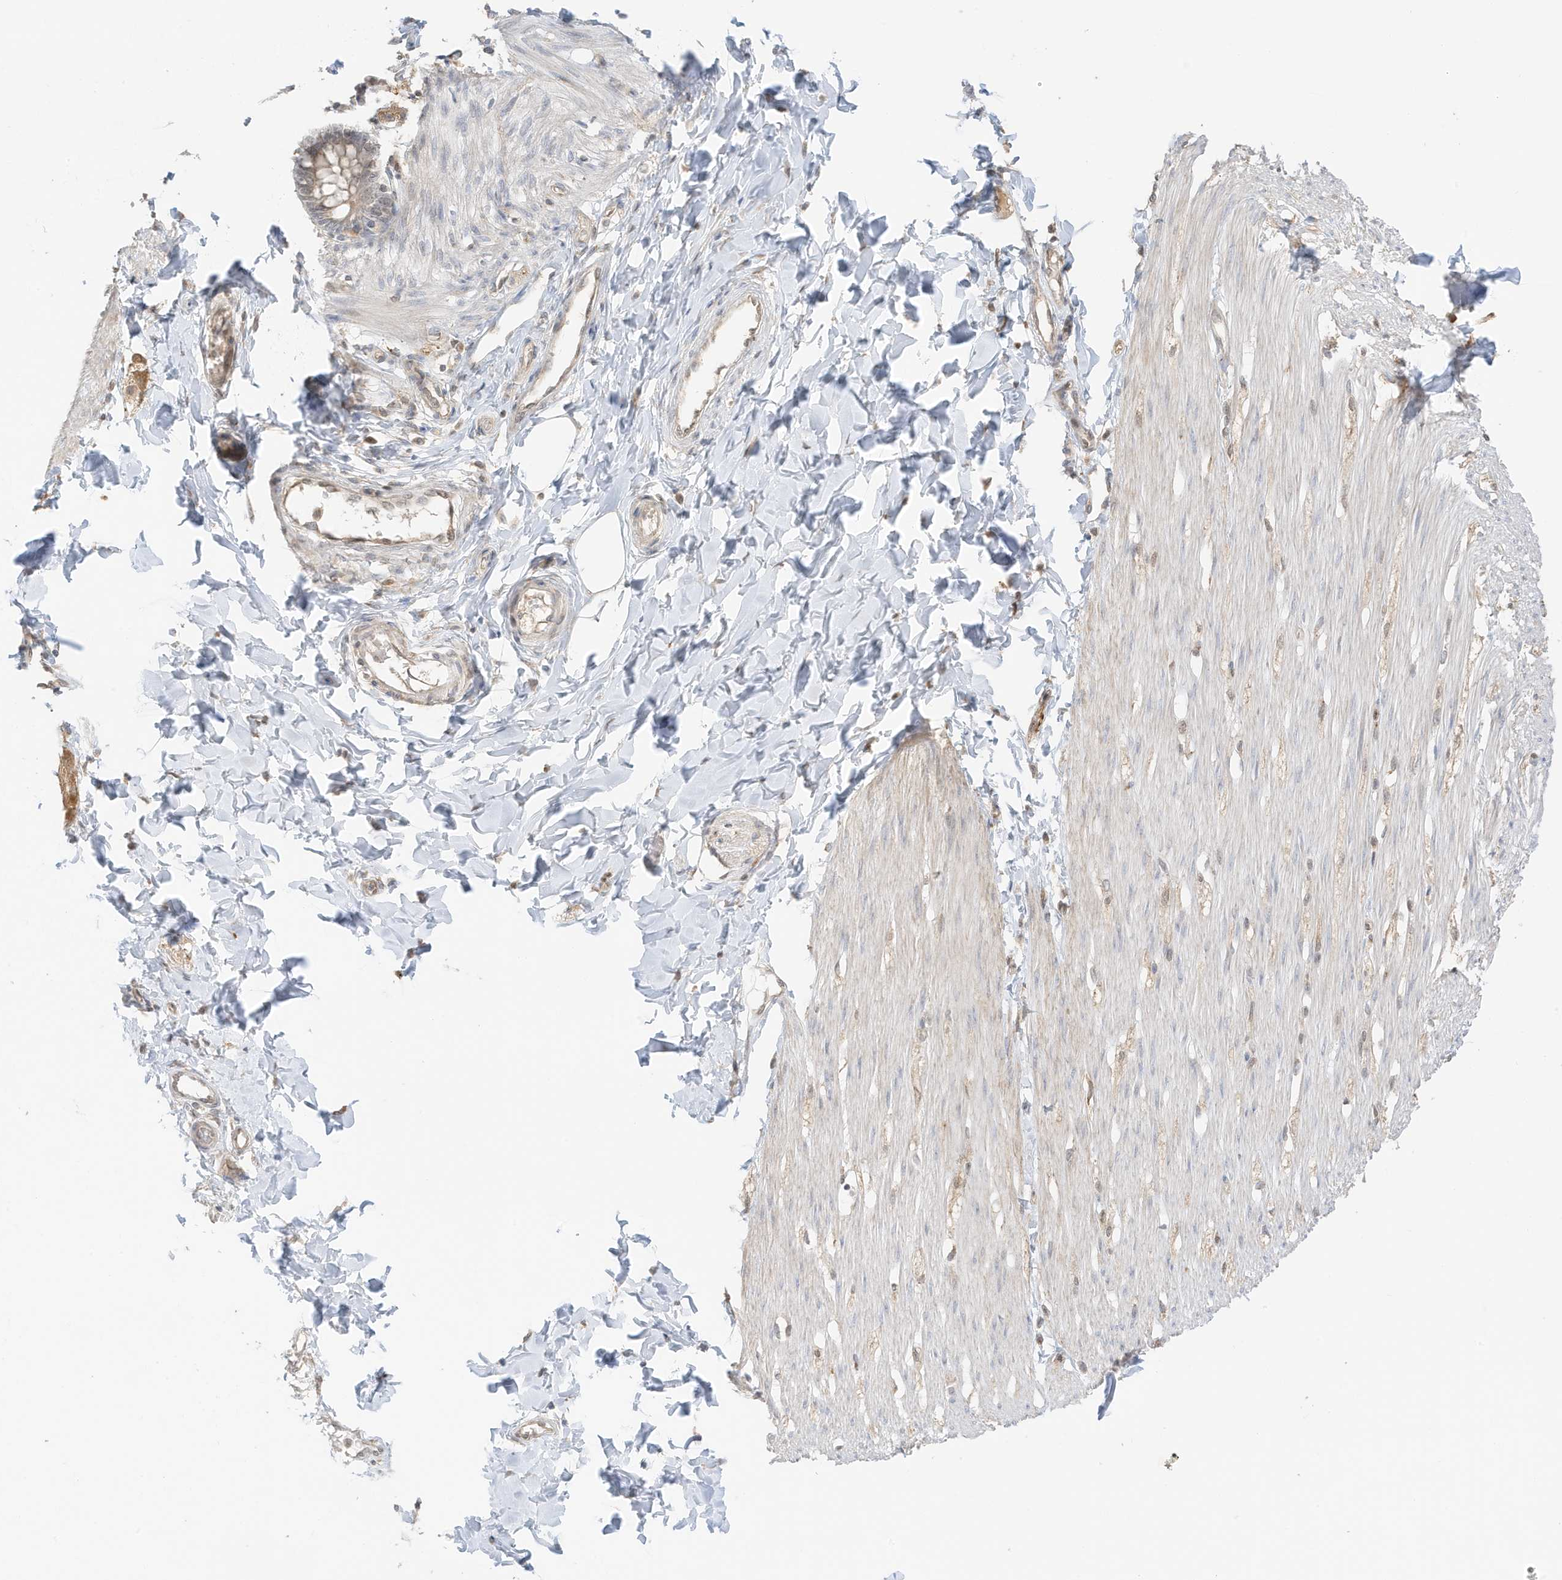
{"staining": {"intensity": "weak", "quantity": "25%-75%", "location": "cytoplasmic/membranous,nuclear"}, "tissue": "smooth muscle", "cell_type": "Smooth muscle cells", "image_type": "normal", "snomed": [{"axis": "morphology", "description": "Normal tissue, NOS"}, {"axis": "morphology", "description": "Adenocarcinoma, NOS"}, {"axis": "topography", "description": "Colon"}, {"axis": "topography", "description": "Peripheral nerve tissue"}], "caption": "Immunohistochemistry (DAB (3,3'-diaminobenzidine)) staining of normal smooth muscle reveals weak cytoplasmic/membranous,nuclear protein staining in about 25%-75% of smooth muscle cells.", "gene": "ZBTB41", "patient": {"sex": "male", "age": 14}}